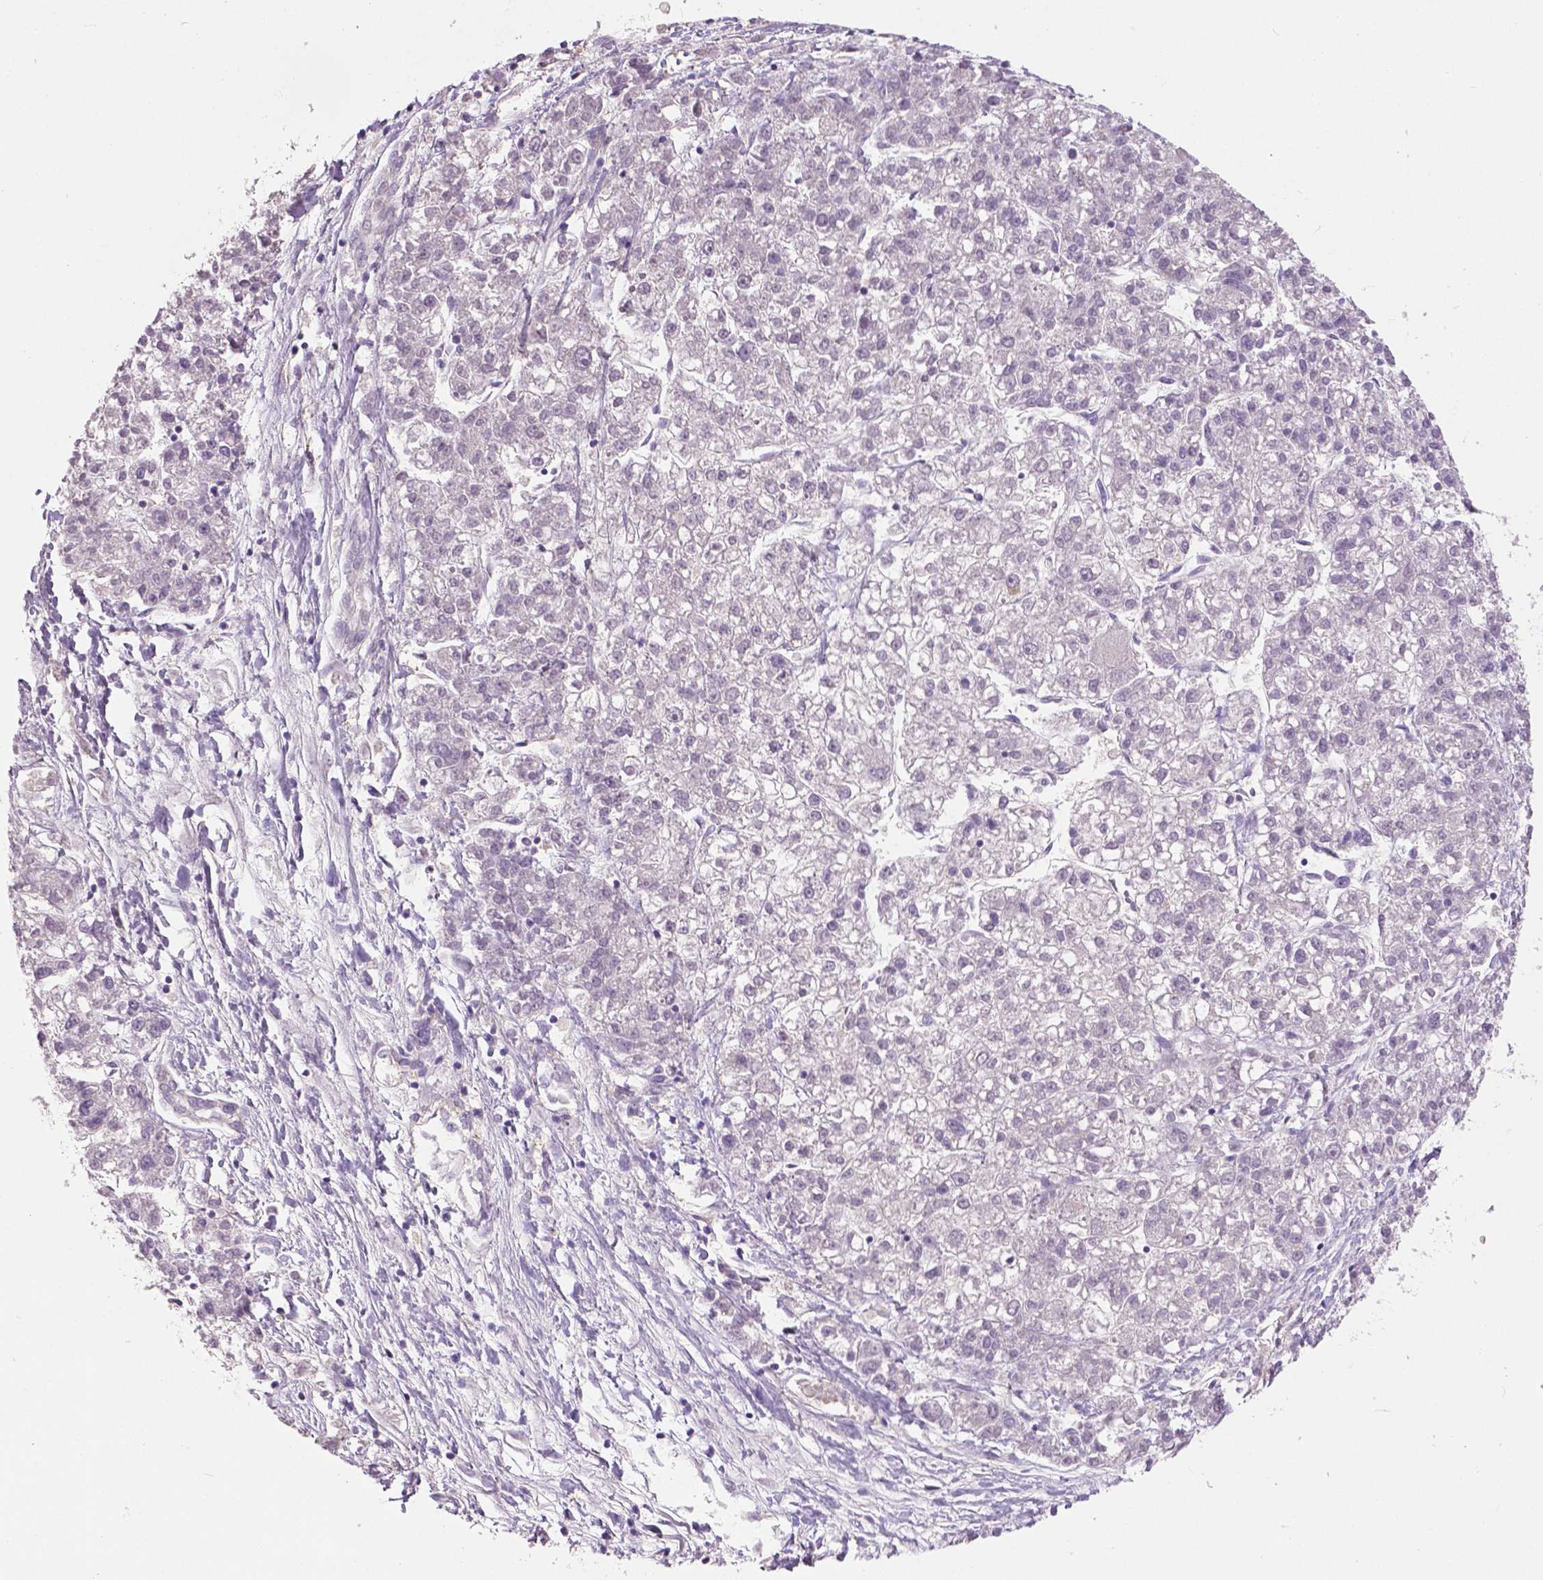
{"staining": {"intensity": "negative", "quantity": "none", "location": "none"}, "tissue": "liver cancer", "cell_type": "Tumor cells", "image_type": "cancer", "snomed": [{"axis": "morphology", "description": "Carcinoma, Hepatocellular, NOS"}, {"axis": "topography", "description": "Liver"}], "caption": "Immunohistochemical staining of human liver hepatocellular carcinoma exhibits no significant positivity in tumor cells.", "gene": "FOXA1", "patient": {"sex": "male", "age": 56}}